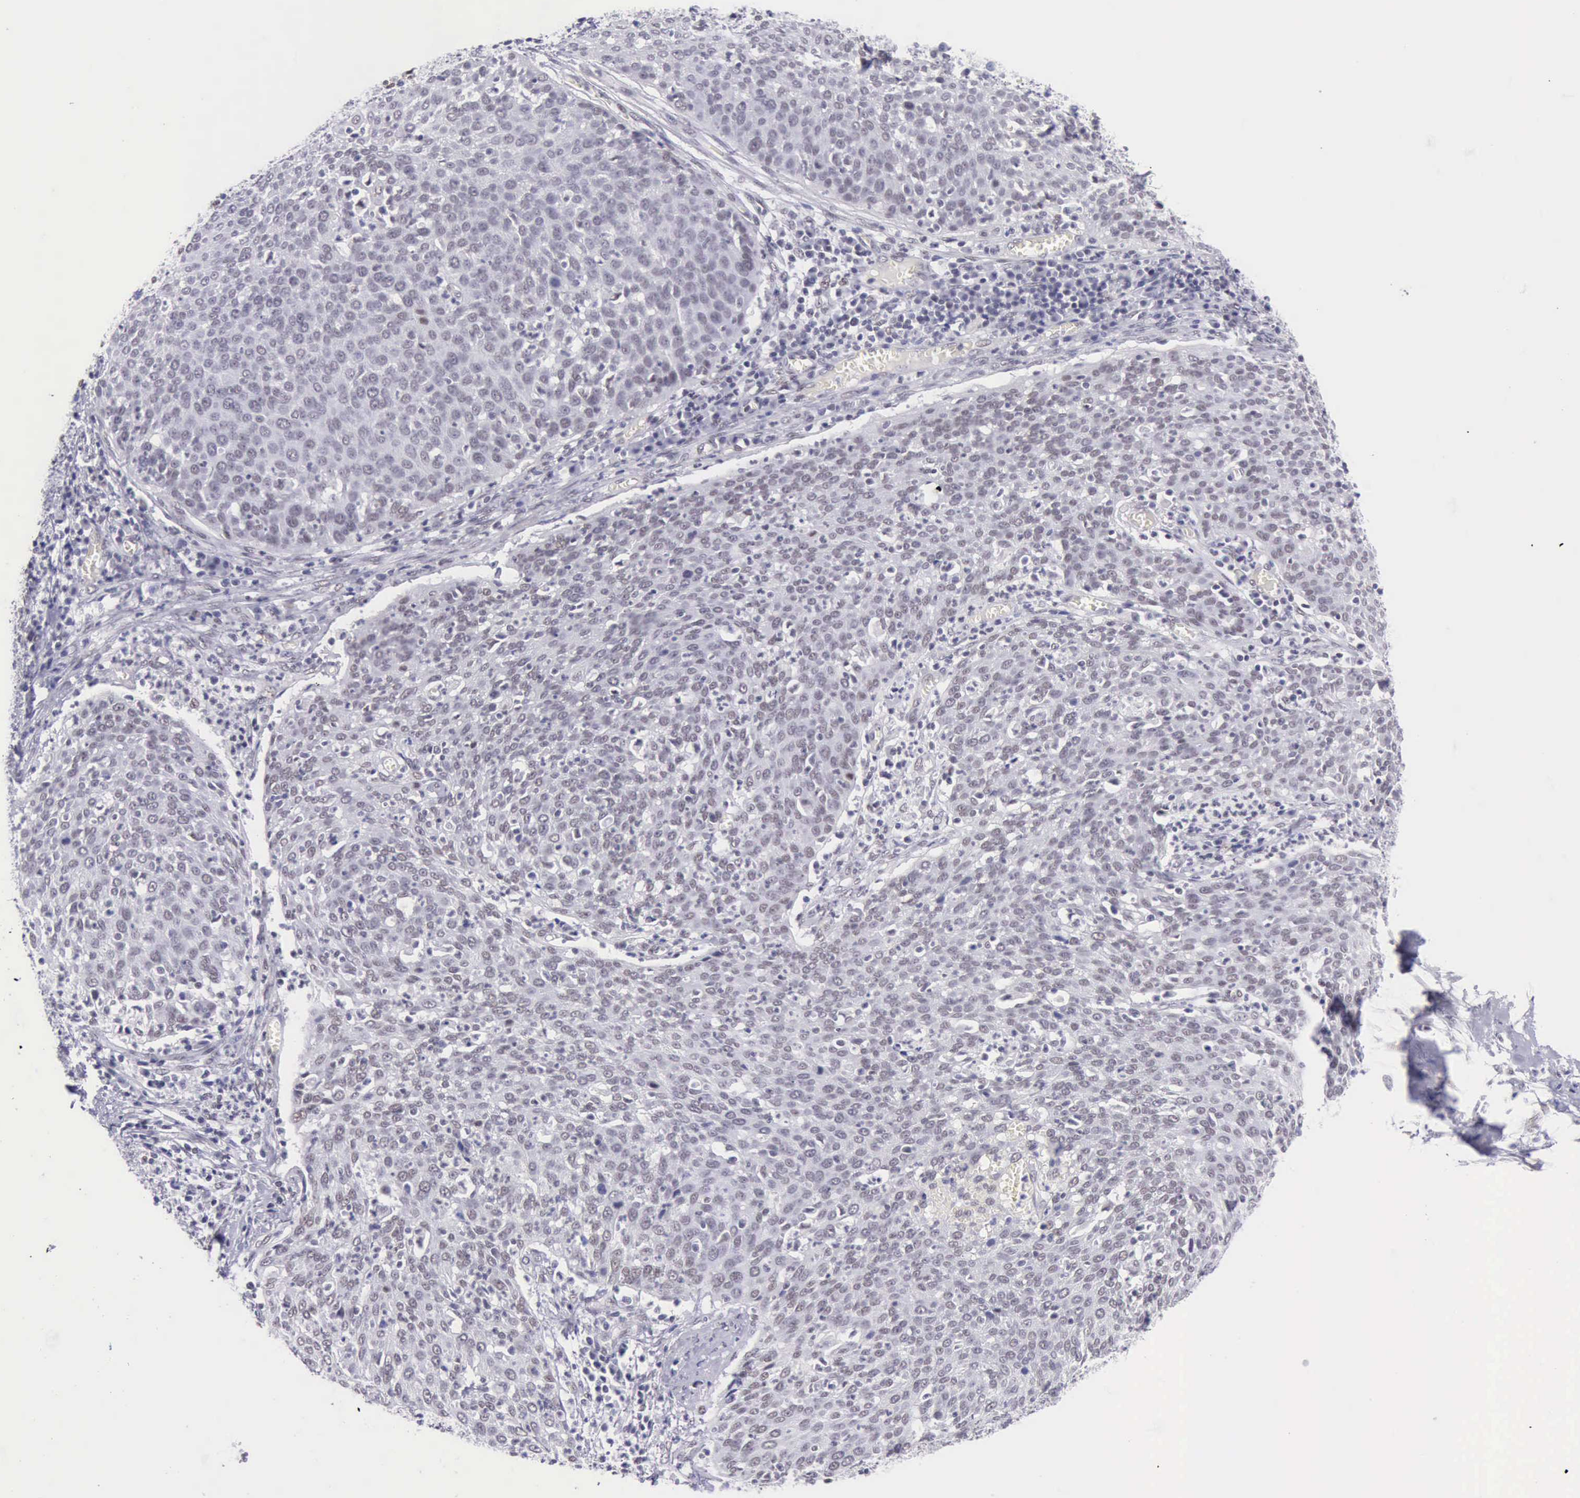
{"staining": {"intensity": "negative", "quantity": "none", "location": "none"}, "tissue": "cervical cancer", "cell_type": "Tumor cells", "image_type": "cancer", "snomed": [{"axis": "morphology", "description": "Squamous cell carcinoma, NOS"}, {"axis": "topography", "description": "Cervix"}], "caption": "Immunohistochemistry micrograph of neoplastic tissue: cervical cancer (squamous cell carcinoma) stained with DAB (3,3'-diaminobenzidine) demonstrates no significant protein expression in tumor cells.", "gene": "EP300", "patient": {"sex": "female", "age": 38}}